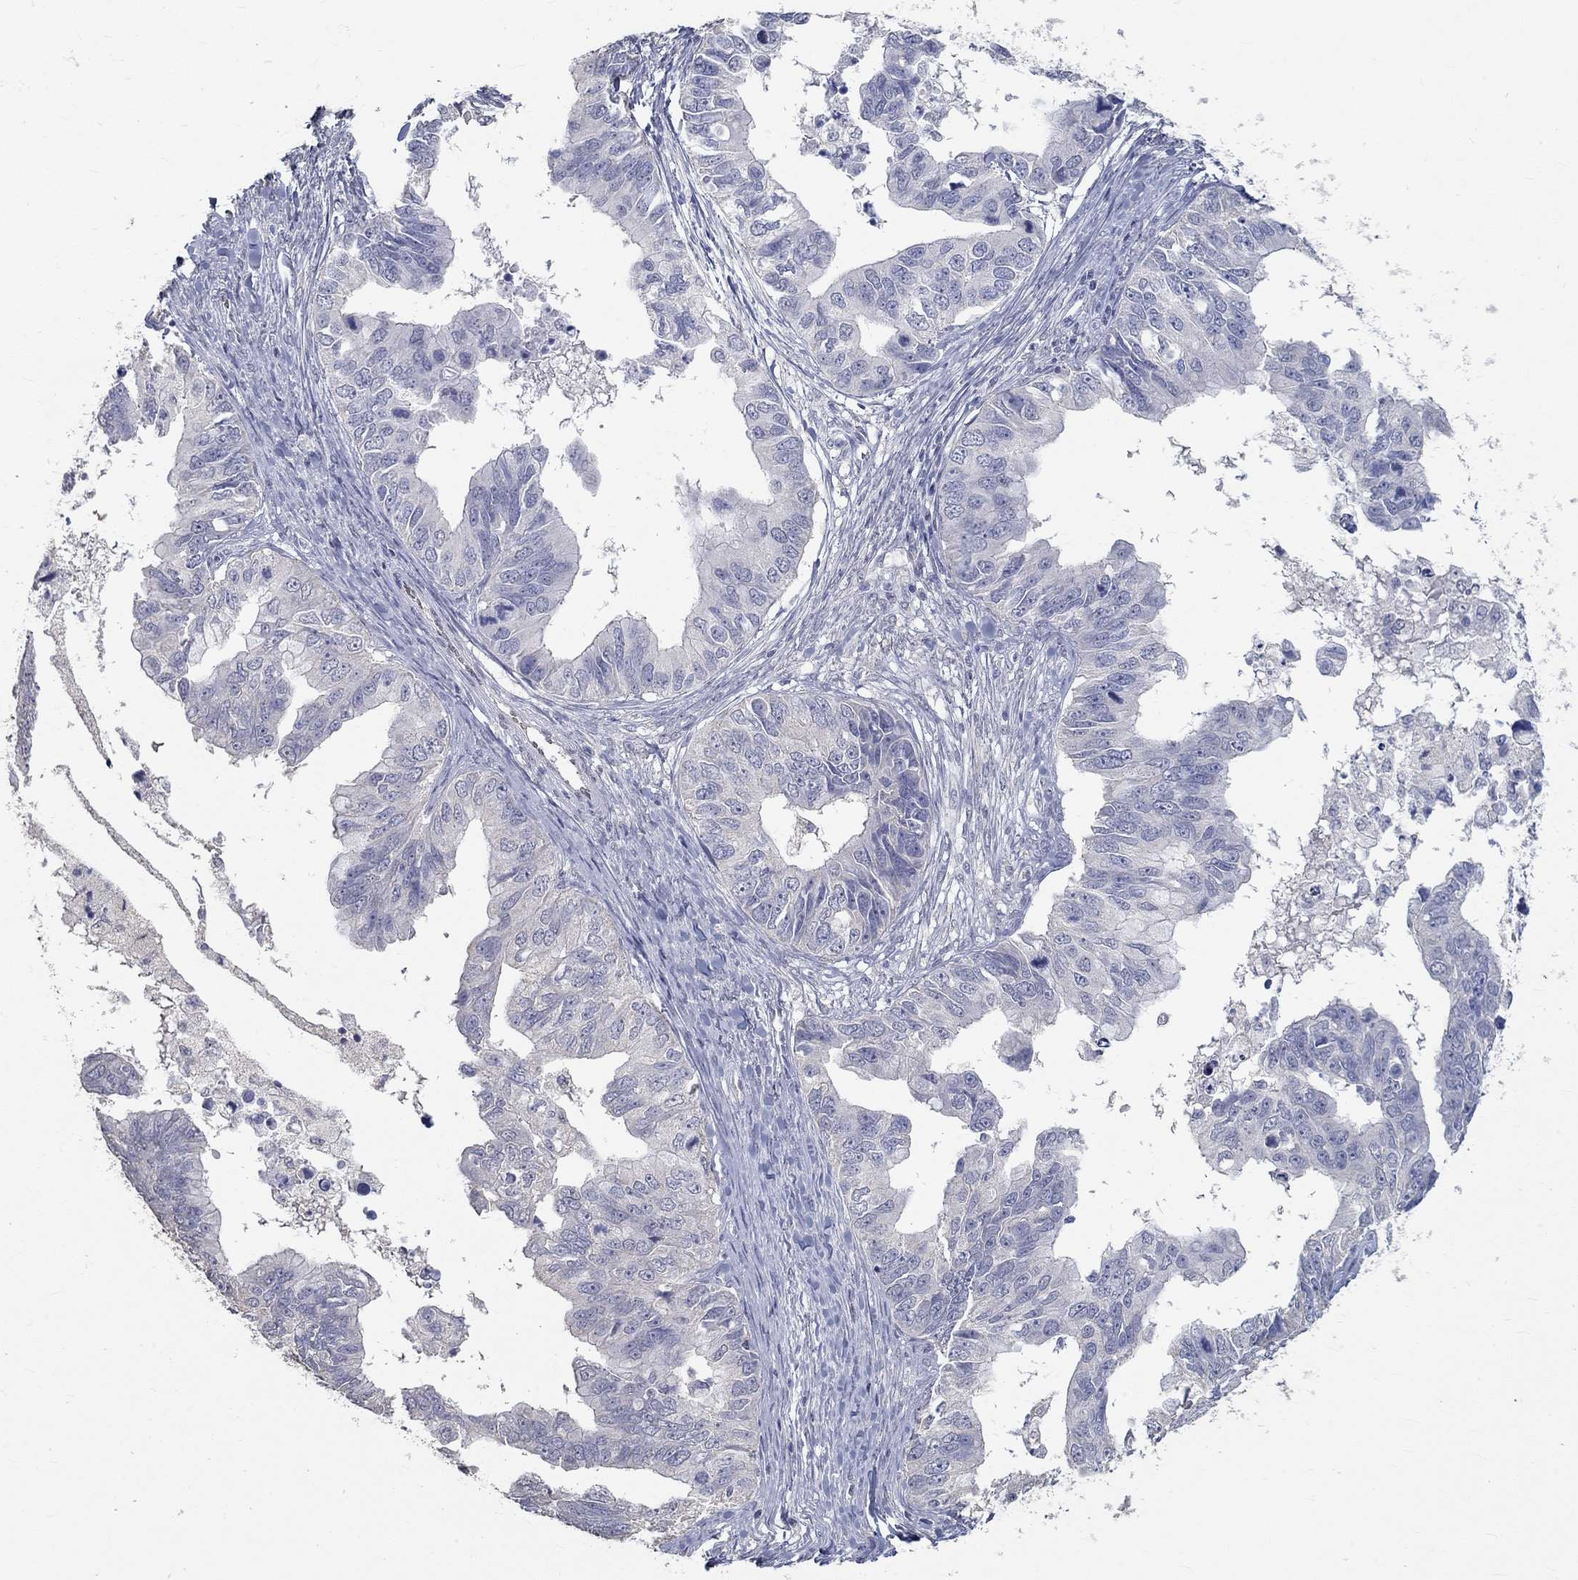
{"staining": {"intensity": "negative", "quantity": "none", "location": "none"}, "tissue": "ovarian cancer", "cell_type": "Tumor cells", "image_type": "cancer", "snomed": [{"axis": "morphology", "description": "Cystadenocarcinoma, mucinous, NOS"}, {"axis": "topography", "description": "Ovary"}], "caption": "Immunohistochemistry (IHC) histopathology image of neoplastic tissue: human ovarian cancer (mucinous cystadenocarcinoma) stained with DAB reveals no significant protein positivity in tumor cells.", "gene": "FGF2", "patient": {"sex": "female", "age": 76}}